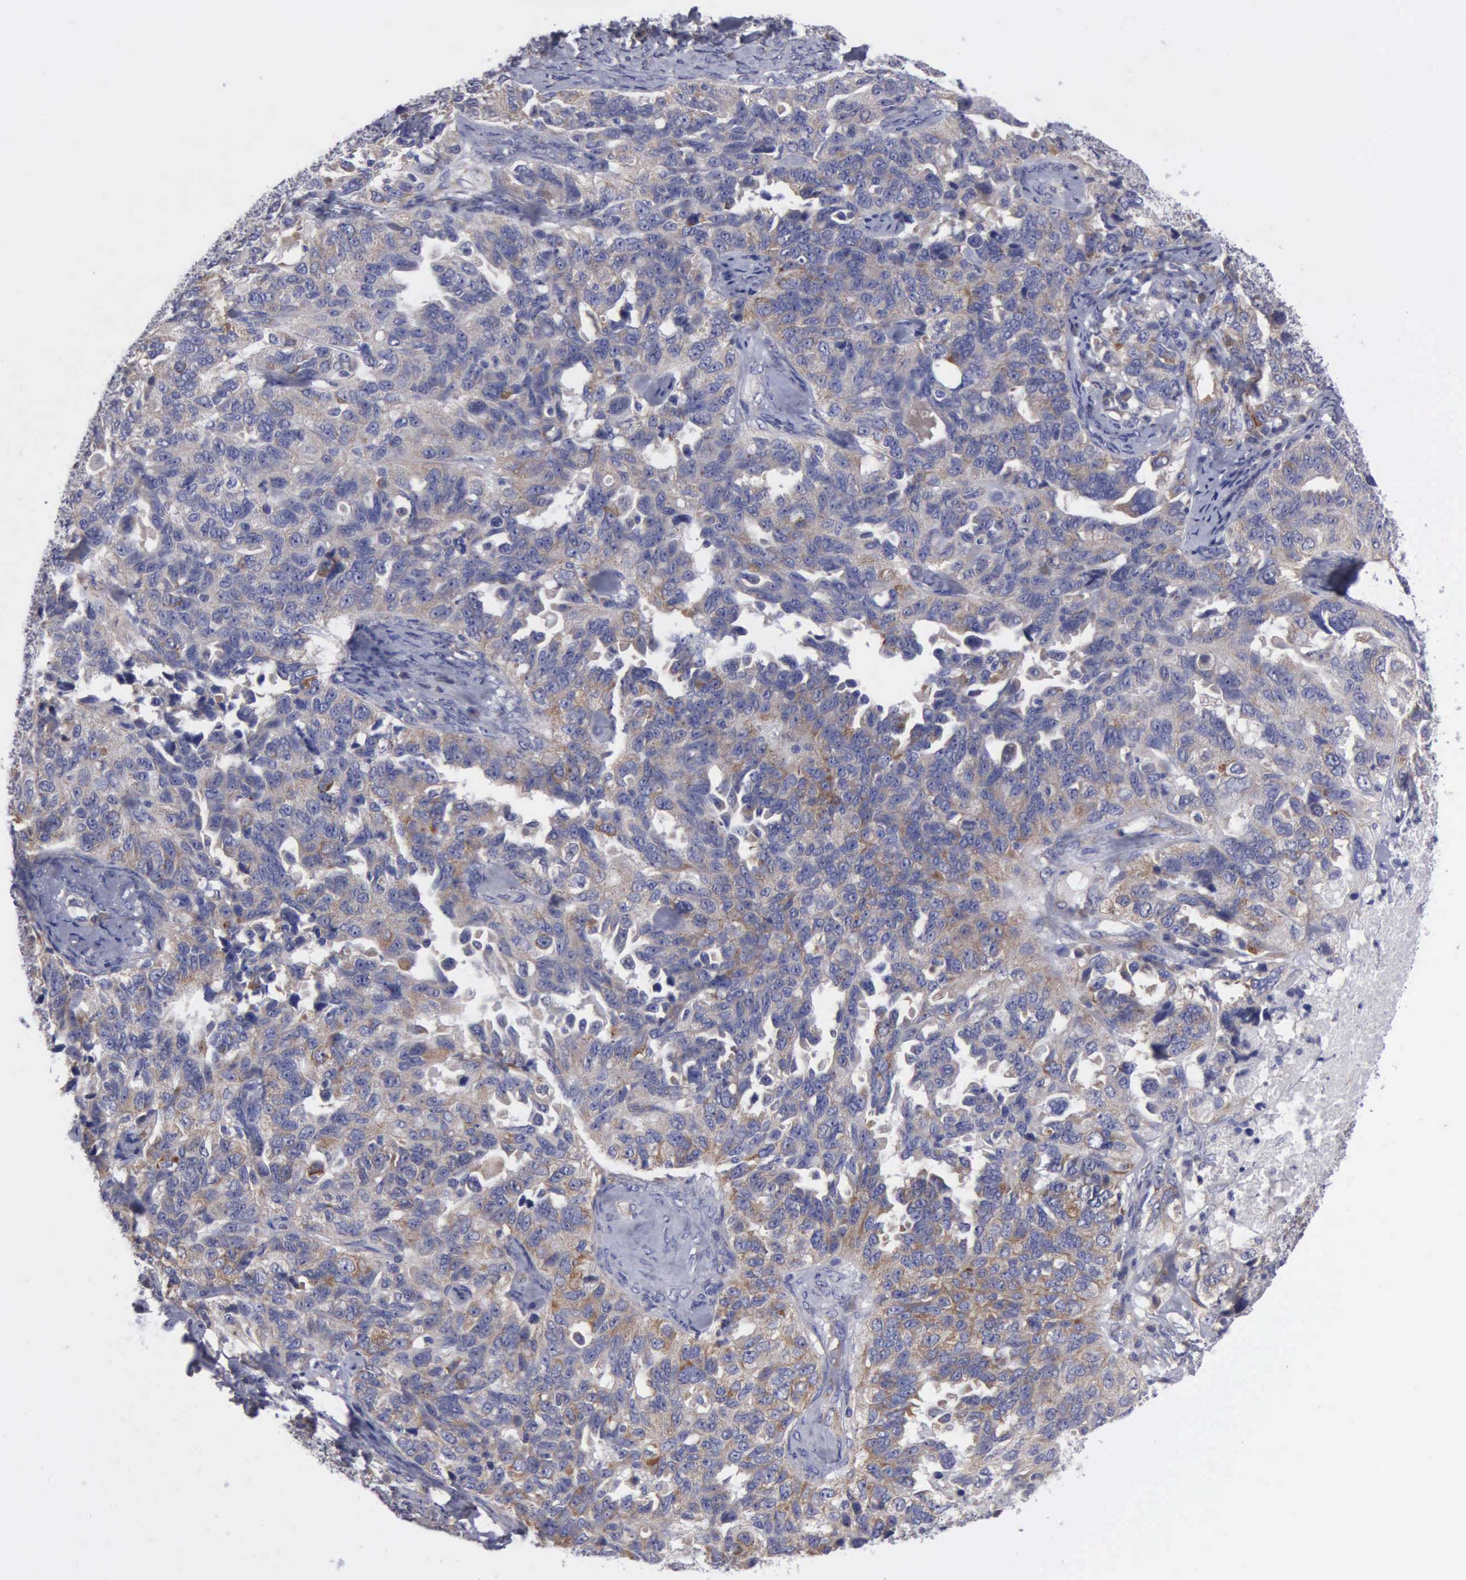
{"staining": {"intensity": "moderate", "quantity": "25%-75%", "location": "cytoplasmic/membranous"}, "tissue": "ovarian cancer", "cell_type": "Tumor cells", "image_type": "cancer", "snomed": [{"axis": "morphology", "description": "Cystadenocarcinoma, serous, NOS"}, {"axis": "topography", "description": "Ovary"}], "caption": "Ovarian cancer stained for a protein (brown) shows moderate cytoplasmic/membranous positive expression in about 25%-75% of tumor cells.", "gene": "TXLNG", "patient": {"sex": "female", "age": 82}}